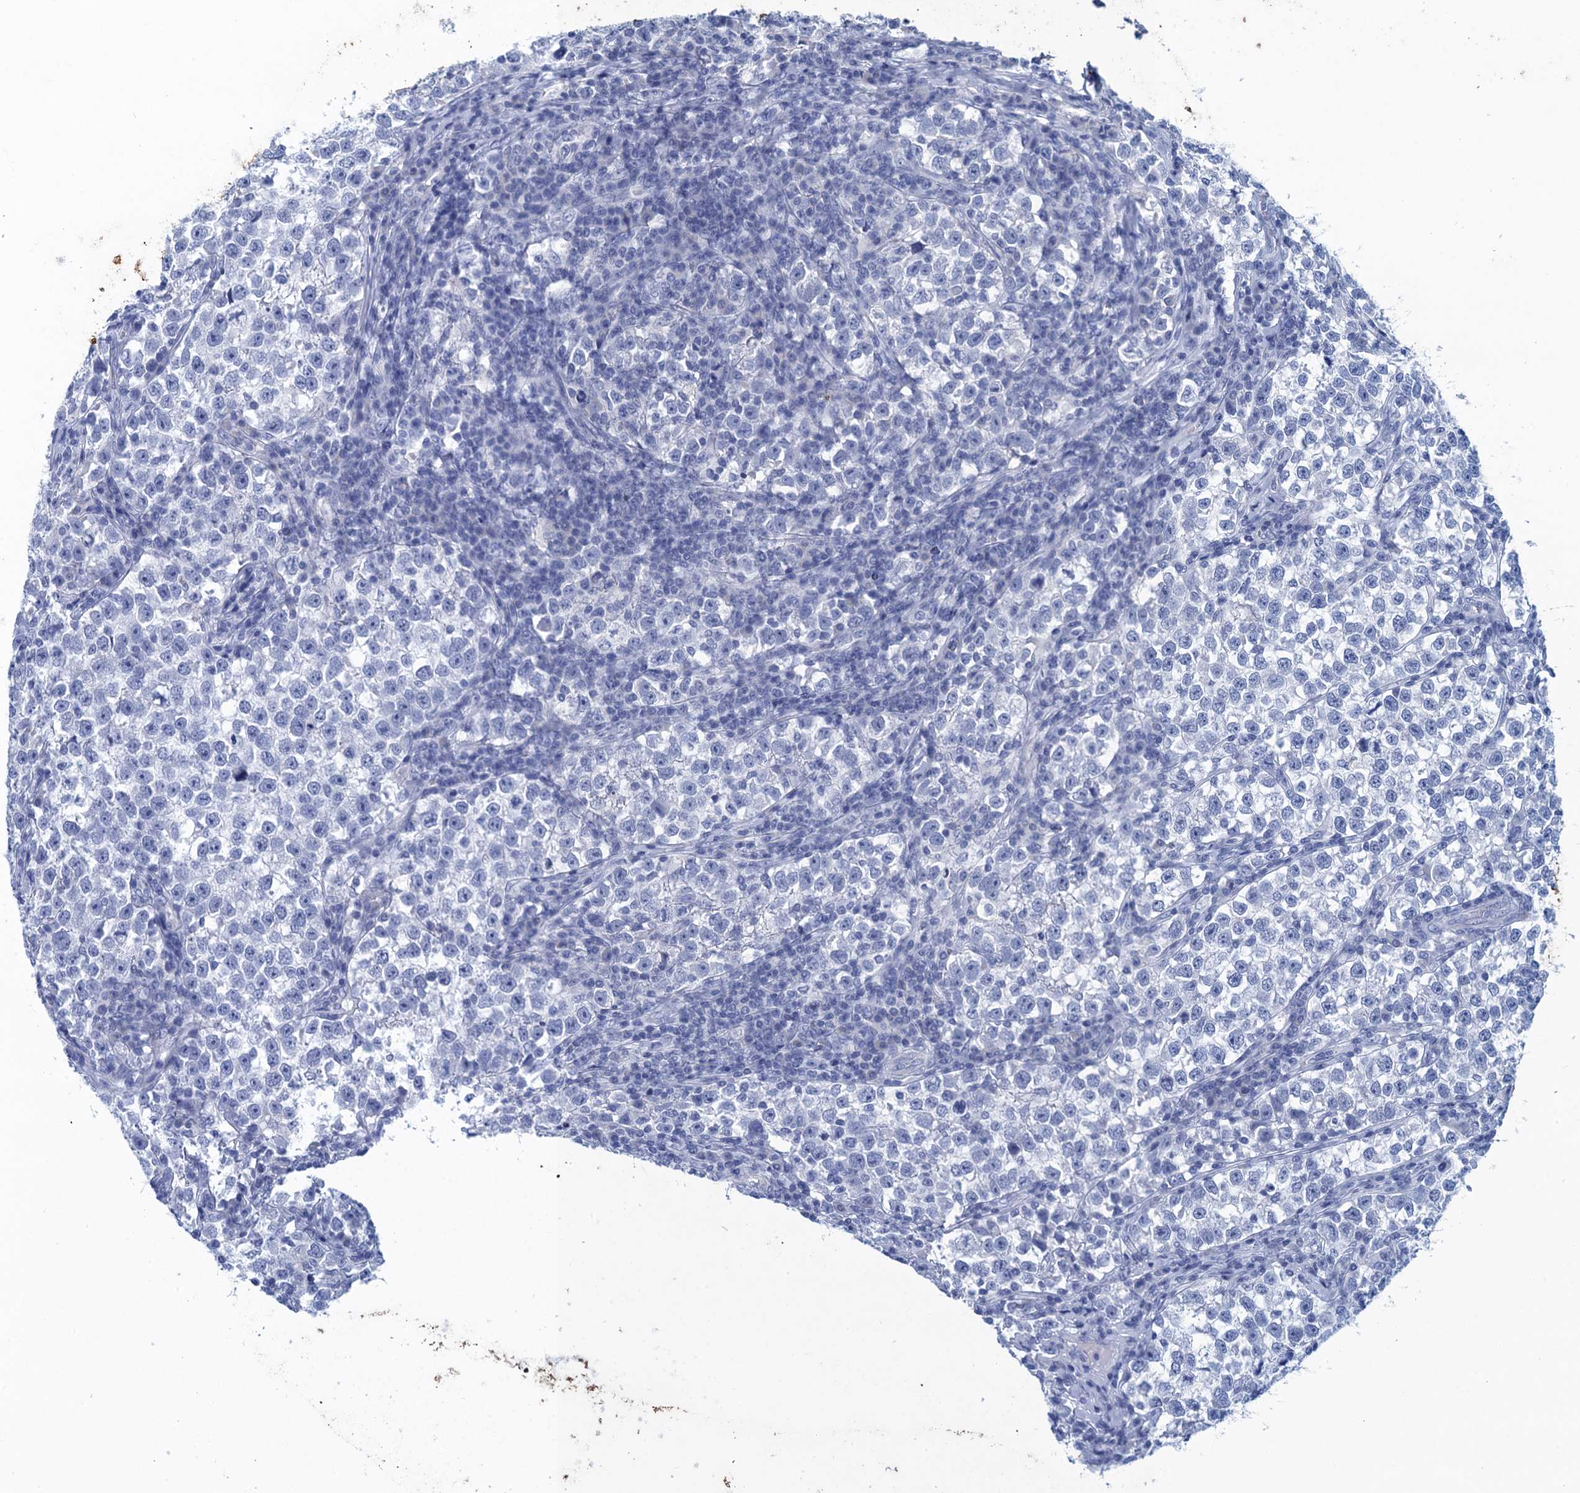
{"staining": {"intensity": "negative", "quantity": "none", "location": "none"}, "tissue": "testis cancer", "cell_type": "Tumor cells", "image_type": "cancer", "snomed": [{"axis": "morphology", "description": "Normal tissue, NOS"}, {"axis": "morphology", "description": "Seminoma, NOS"}, {"axis": "topography", "description": "Testis"}], "caption": "This is an immunohistochemistry (IHC) photomicrograph of testis seminoma. There is no expression in tumor cells.", "gene": "SCEL", "patient": {"sex": "male", "age": 43}}